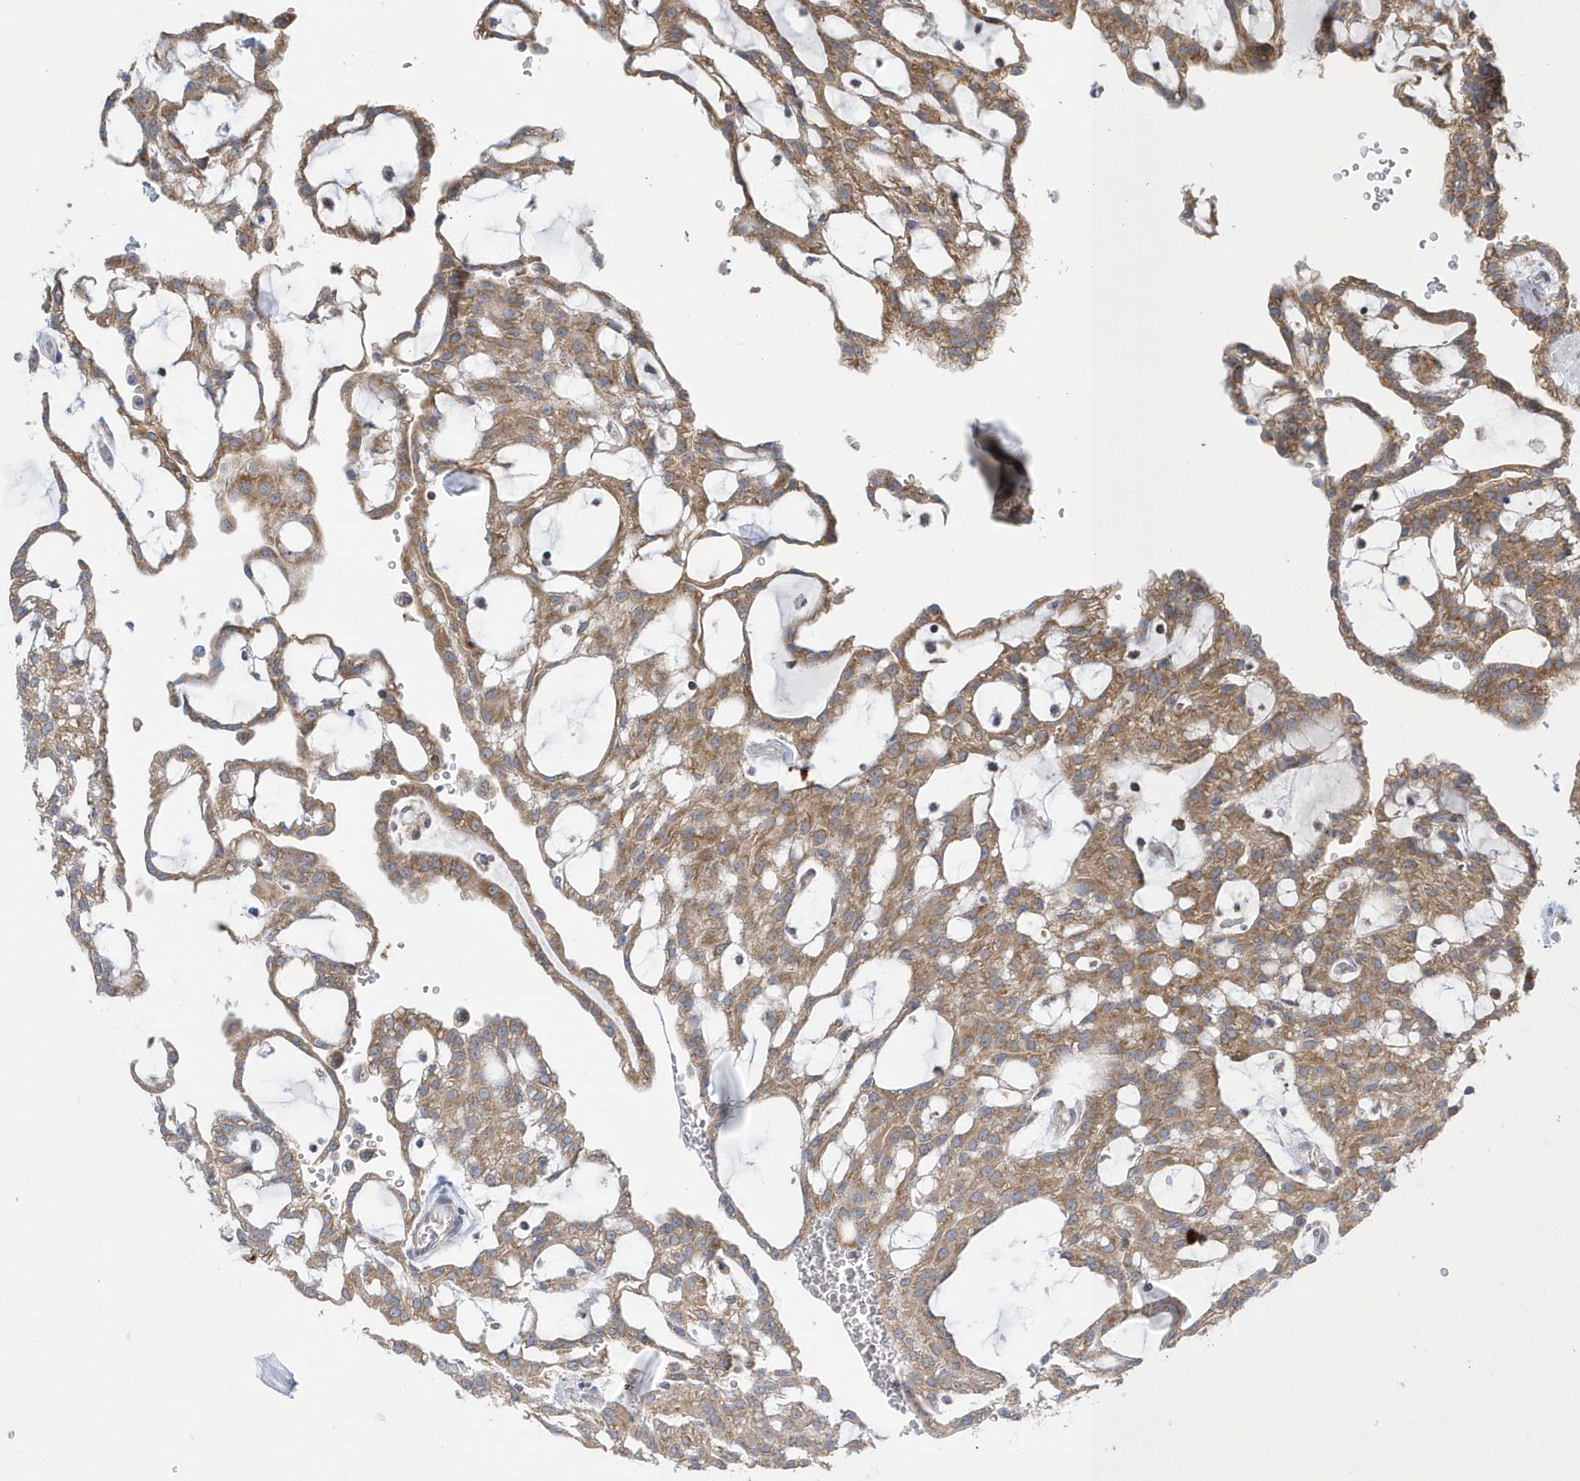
{"staining": {"intensity": "moderate", "quantity": ">75%", "location": "cytoplasmic/membranous"}, "tissue": "renal cancer", "cell_type": "Tumor cells", "image_type": "cancer", "snomed": [{"axis": "morphology", "description": "Adenocarcinoma, NOS"}, {"axis": "topography", "description": "Kidney"}], "caption": "This micrograph displays renal cancer (adenocarcinoma) stained with IHC to label a protein in brown. The cytoplasmic/membranous of tumor cells show moderate positivity for the protein. Nuclei are counter-stained blue.", "gene": "SPATA5", "patient": {"sex": "male", "age": 63}}